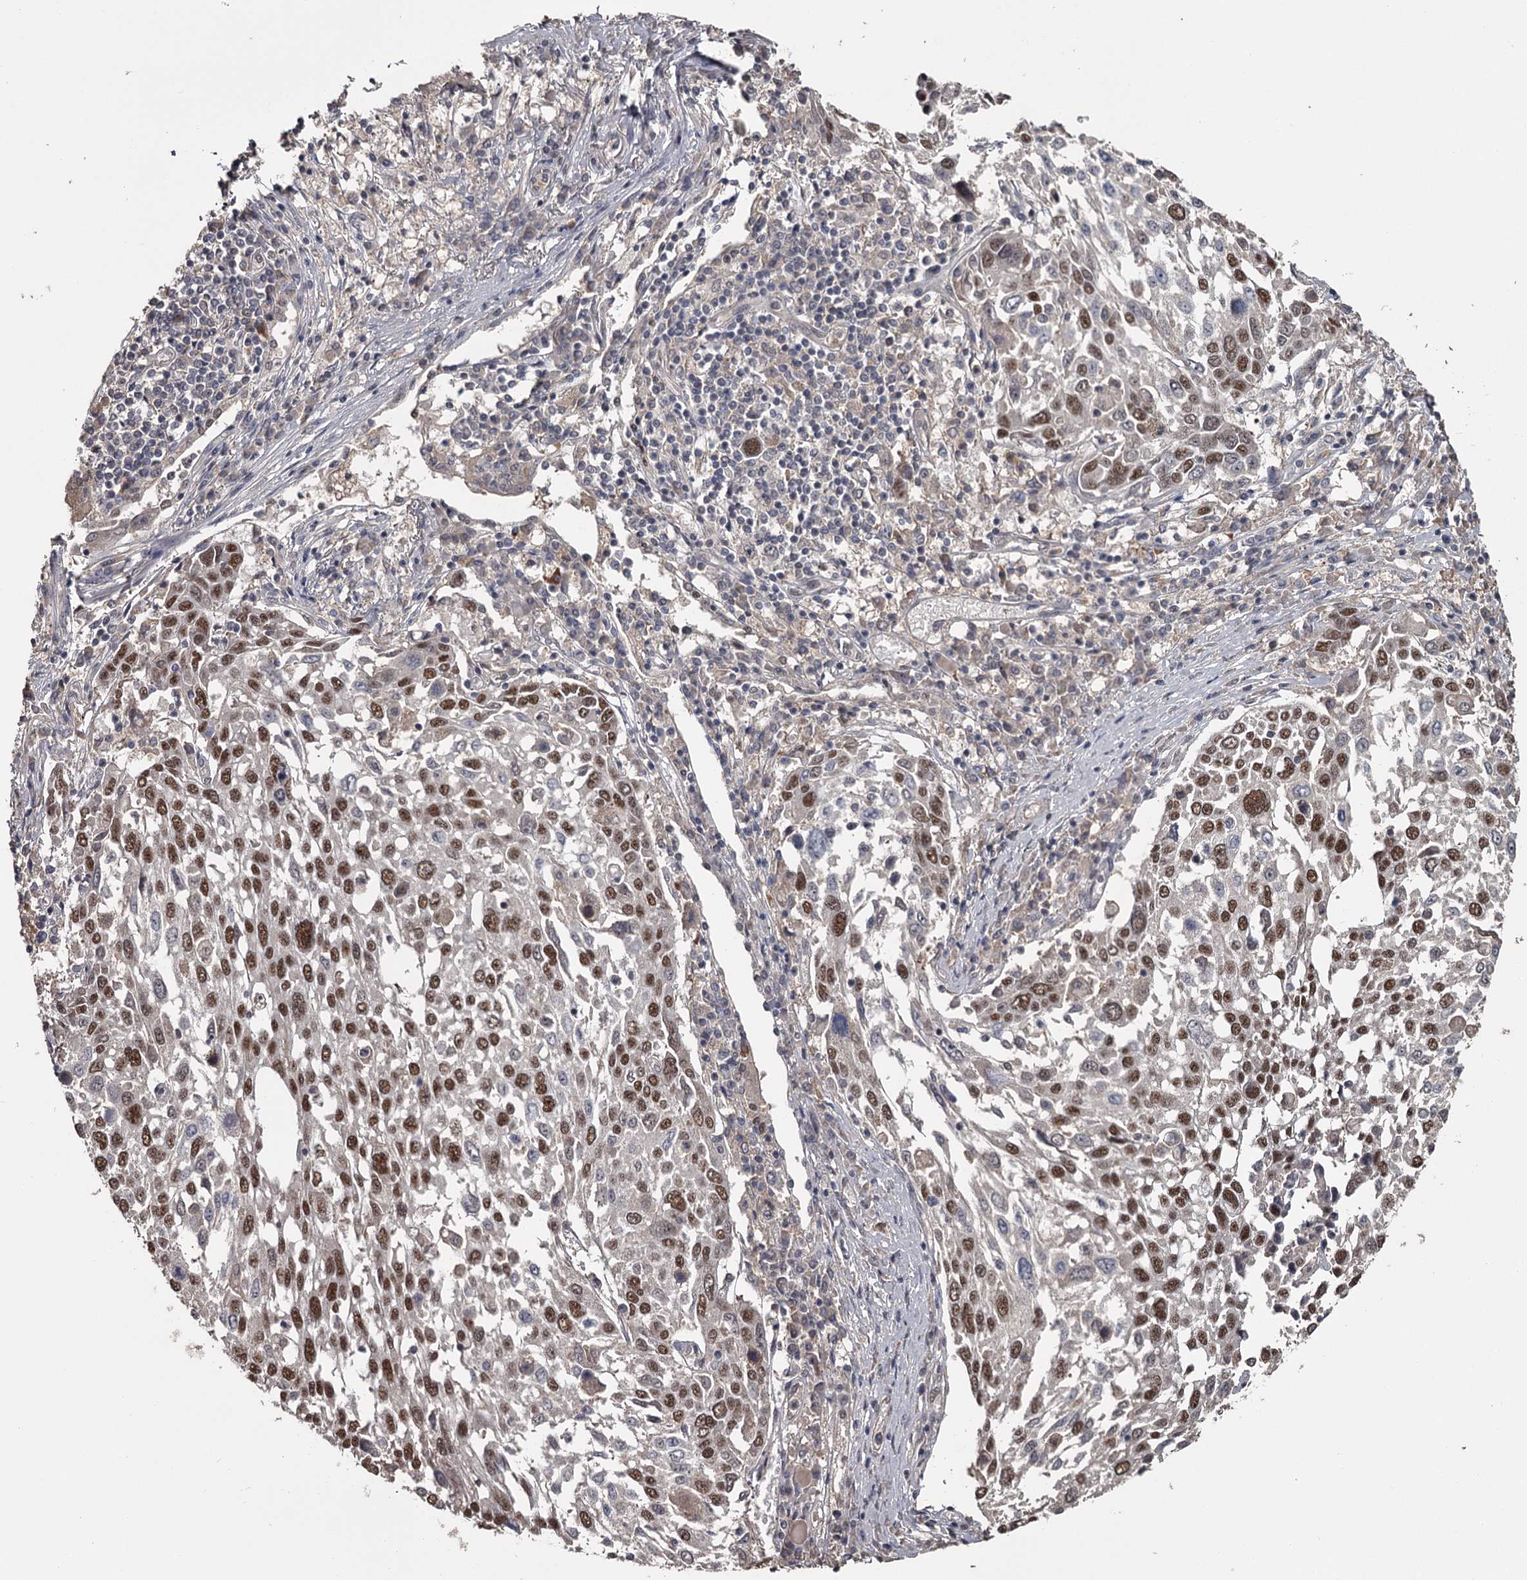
{"staining": {"intensity": "moderate", "quantity": ">75%", "location": "nuclear"}, "tissue": "lung cancer", "cell_type": "Tumor cells", "image_type": "cancer", "snomed": [{"axis": "morphology", "description": "Squamous cell carcinoma, NOS"}, {"axis": "topography", "description": "Lung"}], "caption": "Squamous cell carcinoma (lung) tissue exhibits moderate nuclear staining in about >75% of tumor cells, visualized by immunohistochemistry.", "gene": "PRPF40B", "patient": {"sex": "male", "age": 65}}